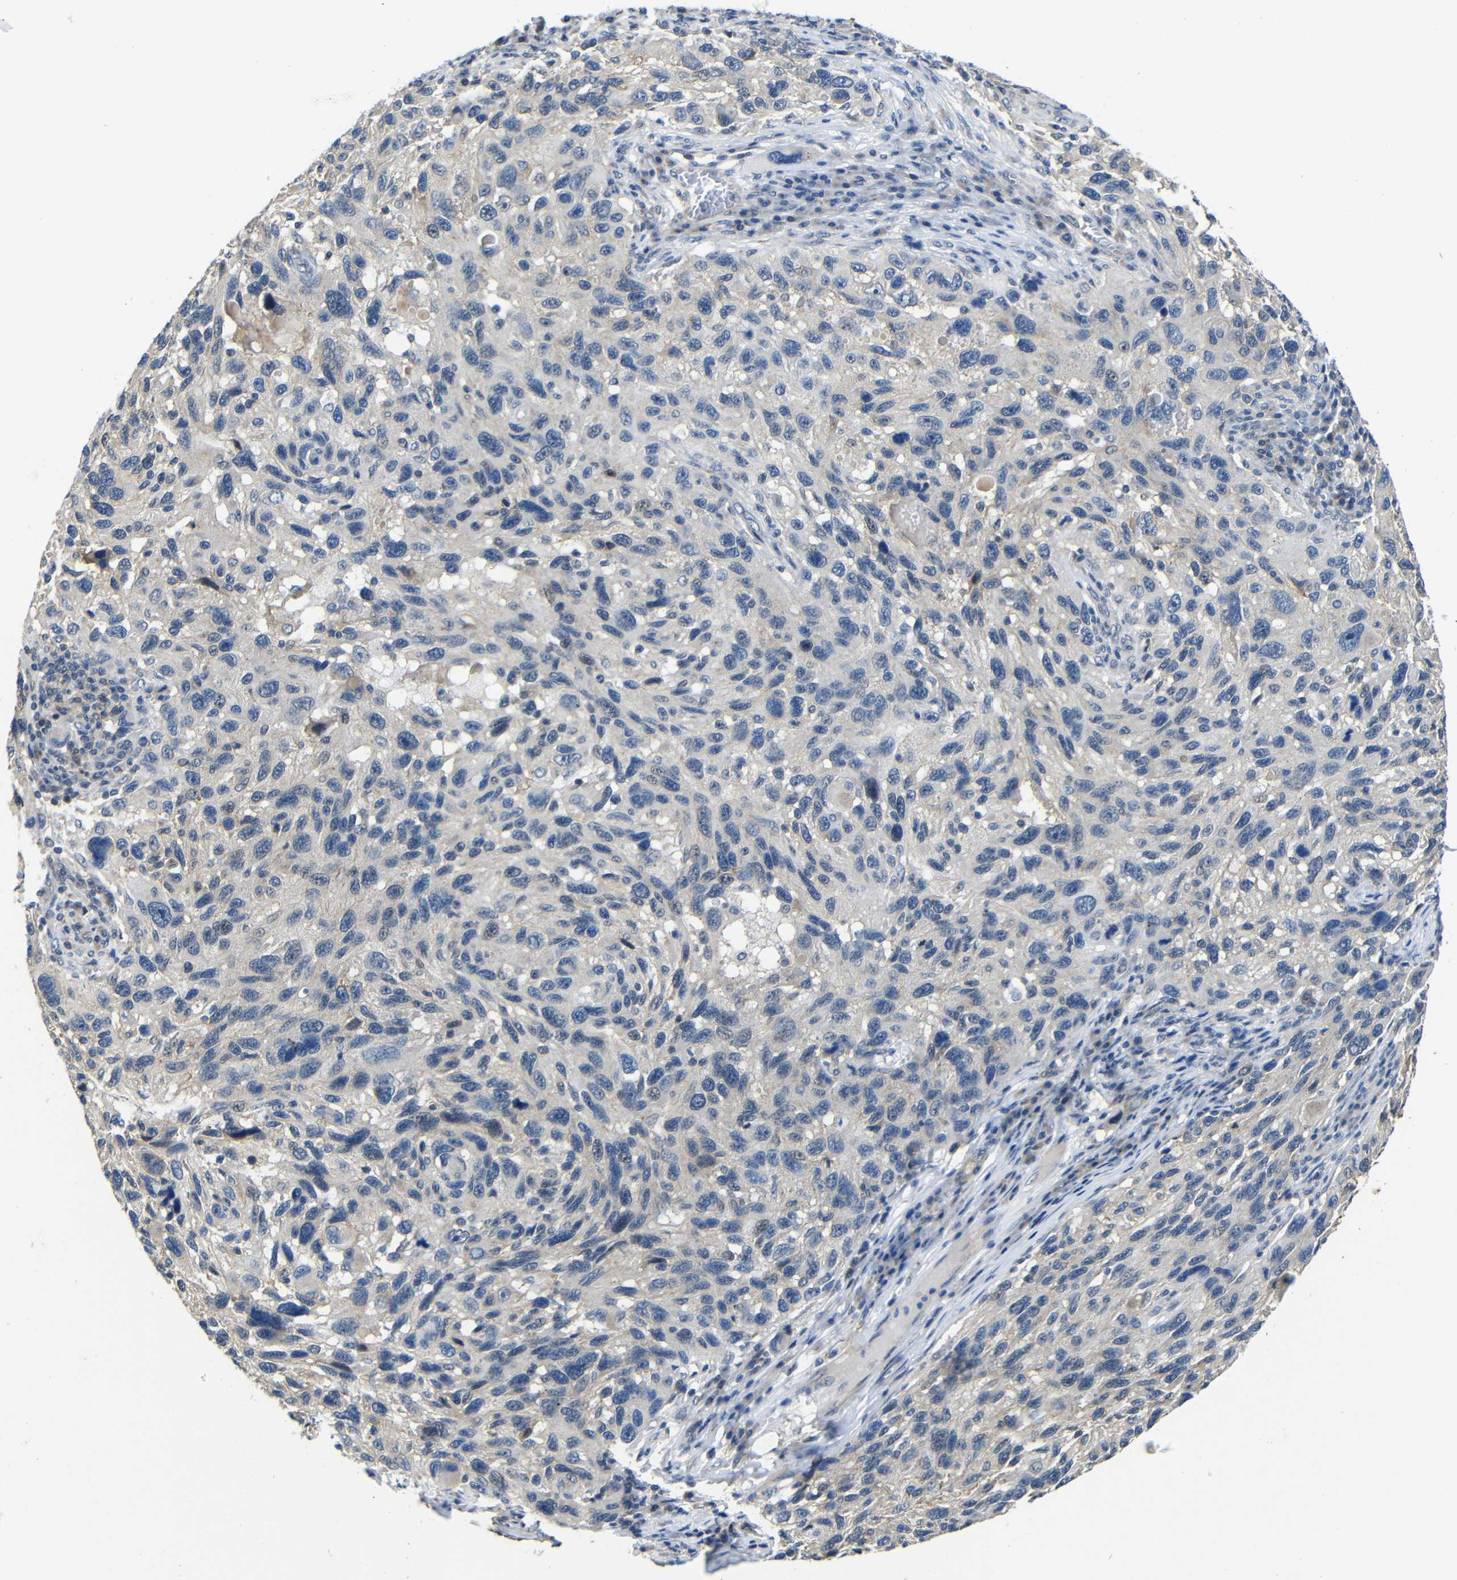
{"staining": {"intensity": "negative", "quantity": "none", "location": "none"}, "tissue": "melanoma", "cell_type": "Tumor cells", "image_type": "cancer", "snomed": [{"axis": "morphology", "description": "Malignant melanoma, NOS"}, {"axis": "topography", "description": "Skin"}], "caption": "DAB (3,3'-diaminobenzidine) immunohistochemical staining of human melanoma reveals no significant positivity in tumor cells. (Stains: DAB (3,3'-diaminobenzidine) IHC with hematoxylin counter stain, Microscopy: brightfield microscopy at high magnification).", "gene": "ZNF90", "patient": {"sex": "male", "age": 53}}